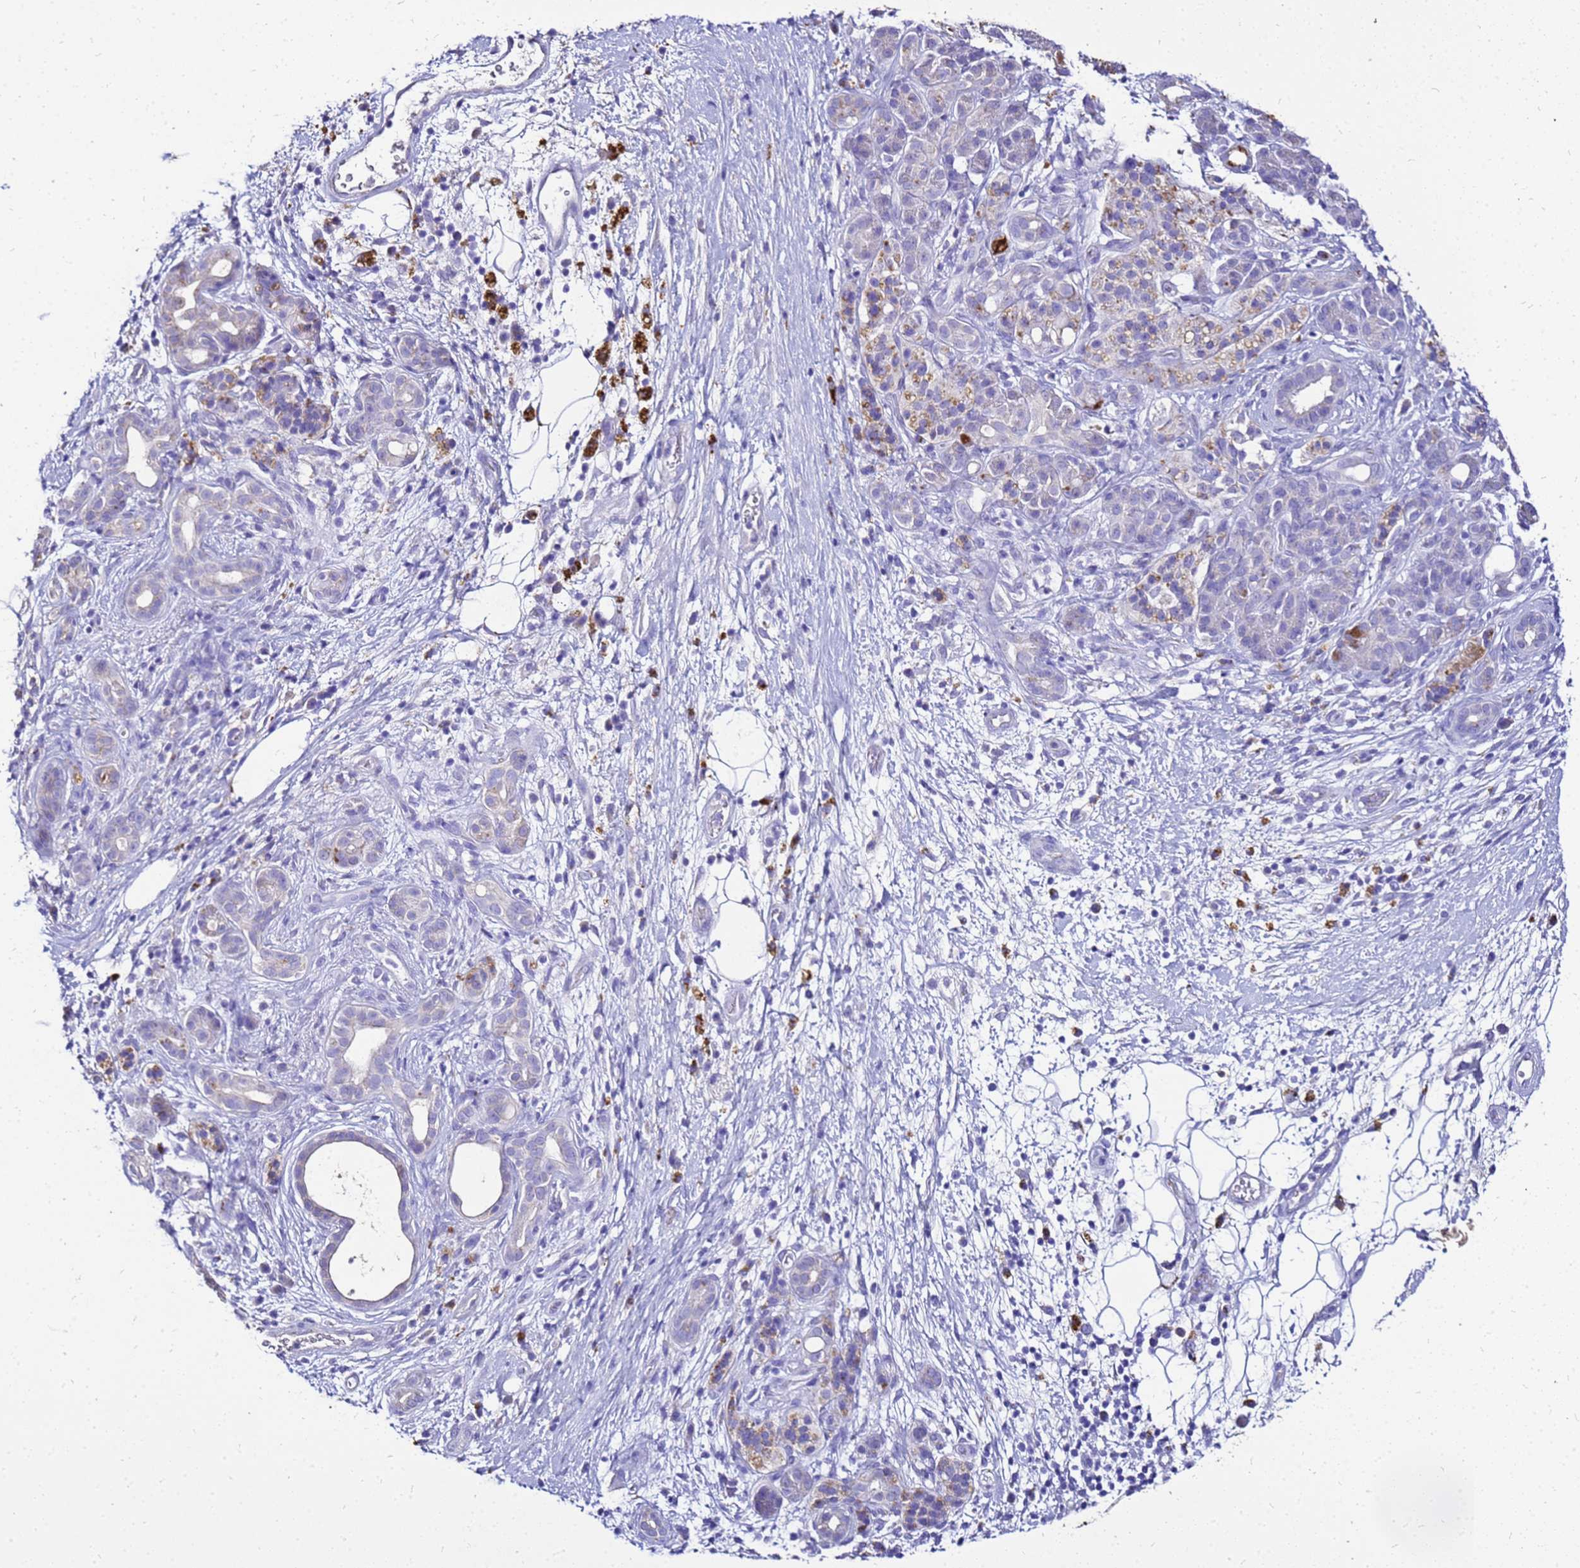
{"staining": {"intensity": "negative", "quantity": "none", "location": "none"}, "tissue": "pancreatic cancer", "cell_type": "Tumor cells", "image_type": "cancer", "snomed": [{"axis": "morphology", "description": "Adenocarcinoma, NOS"}, {"axis": "topography", "description": "Pancreas"}], "caption": "High power microscopy image of an IHC image of pancreatic adenocarcinoma, revealing no significant positivity in tumor cells.", "gene": "S100A2", "patient": {"sex": "male", "age": 78}}